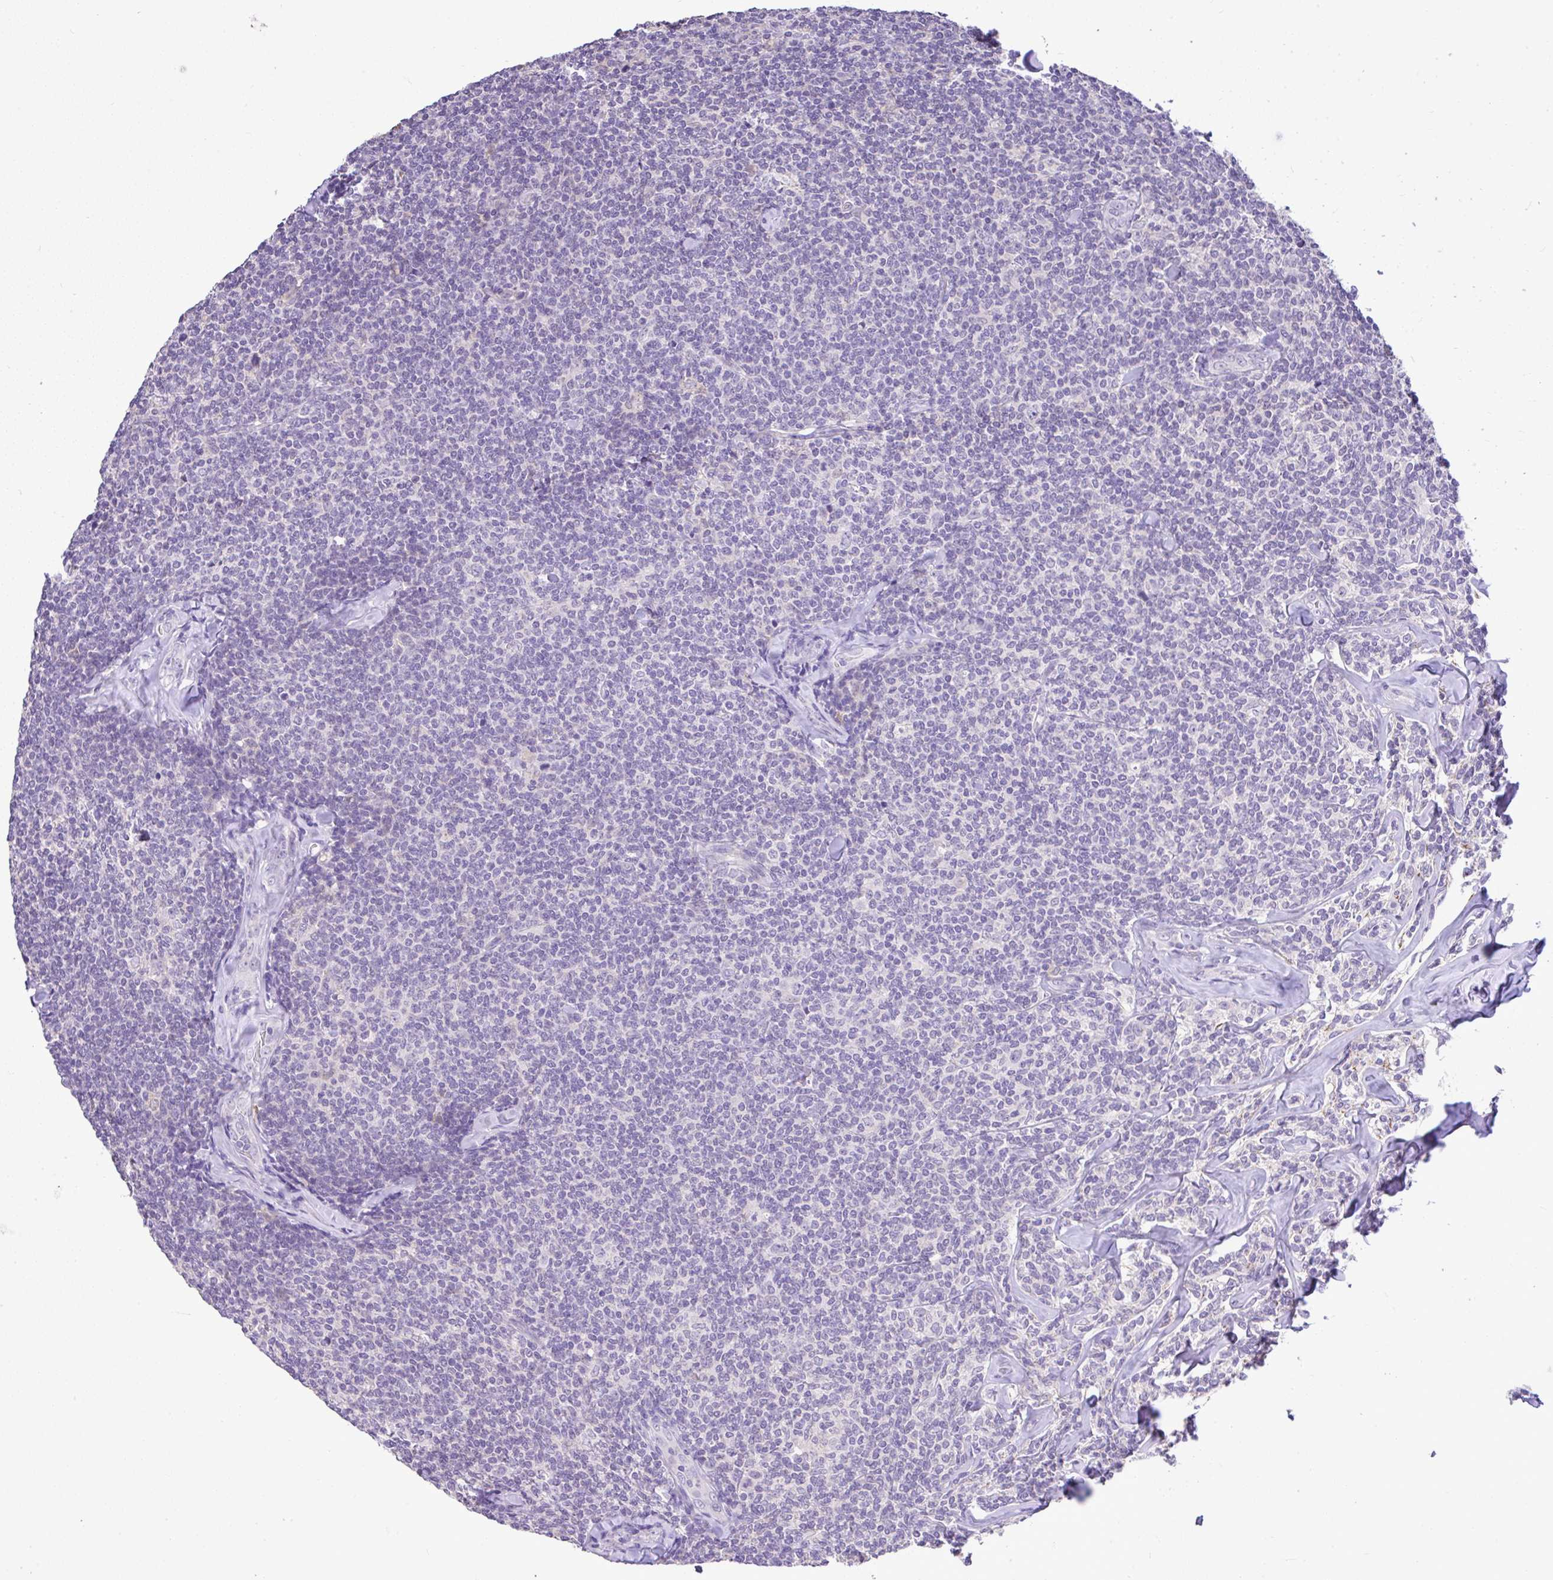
{"staining": {"intensity": "negative", "quantity": "none", "location": "none"}, "tissue": "lymphoma", "cell_type": "Tumor cells", "image_type": "cancer", "snomed": [{"axis": "morphology", "description": "Malignant lymphoma, non-Hodgkin's type, Low grade"}, {"axis": "topography", "description": "Lymph node"}], "caption": "Immunohistochemistry (IHC) of lymphoma shows no expression in tumor cells.", "gene": "CTU1", "patient": {"sex": "female", "age": 56}}